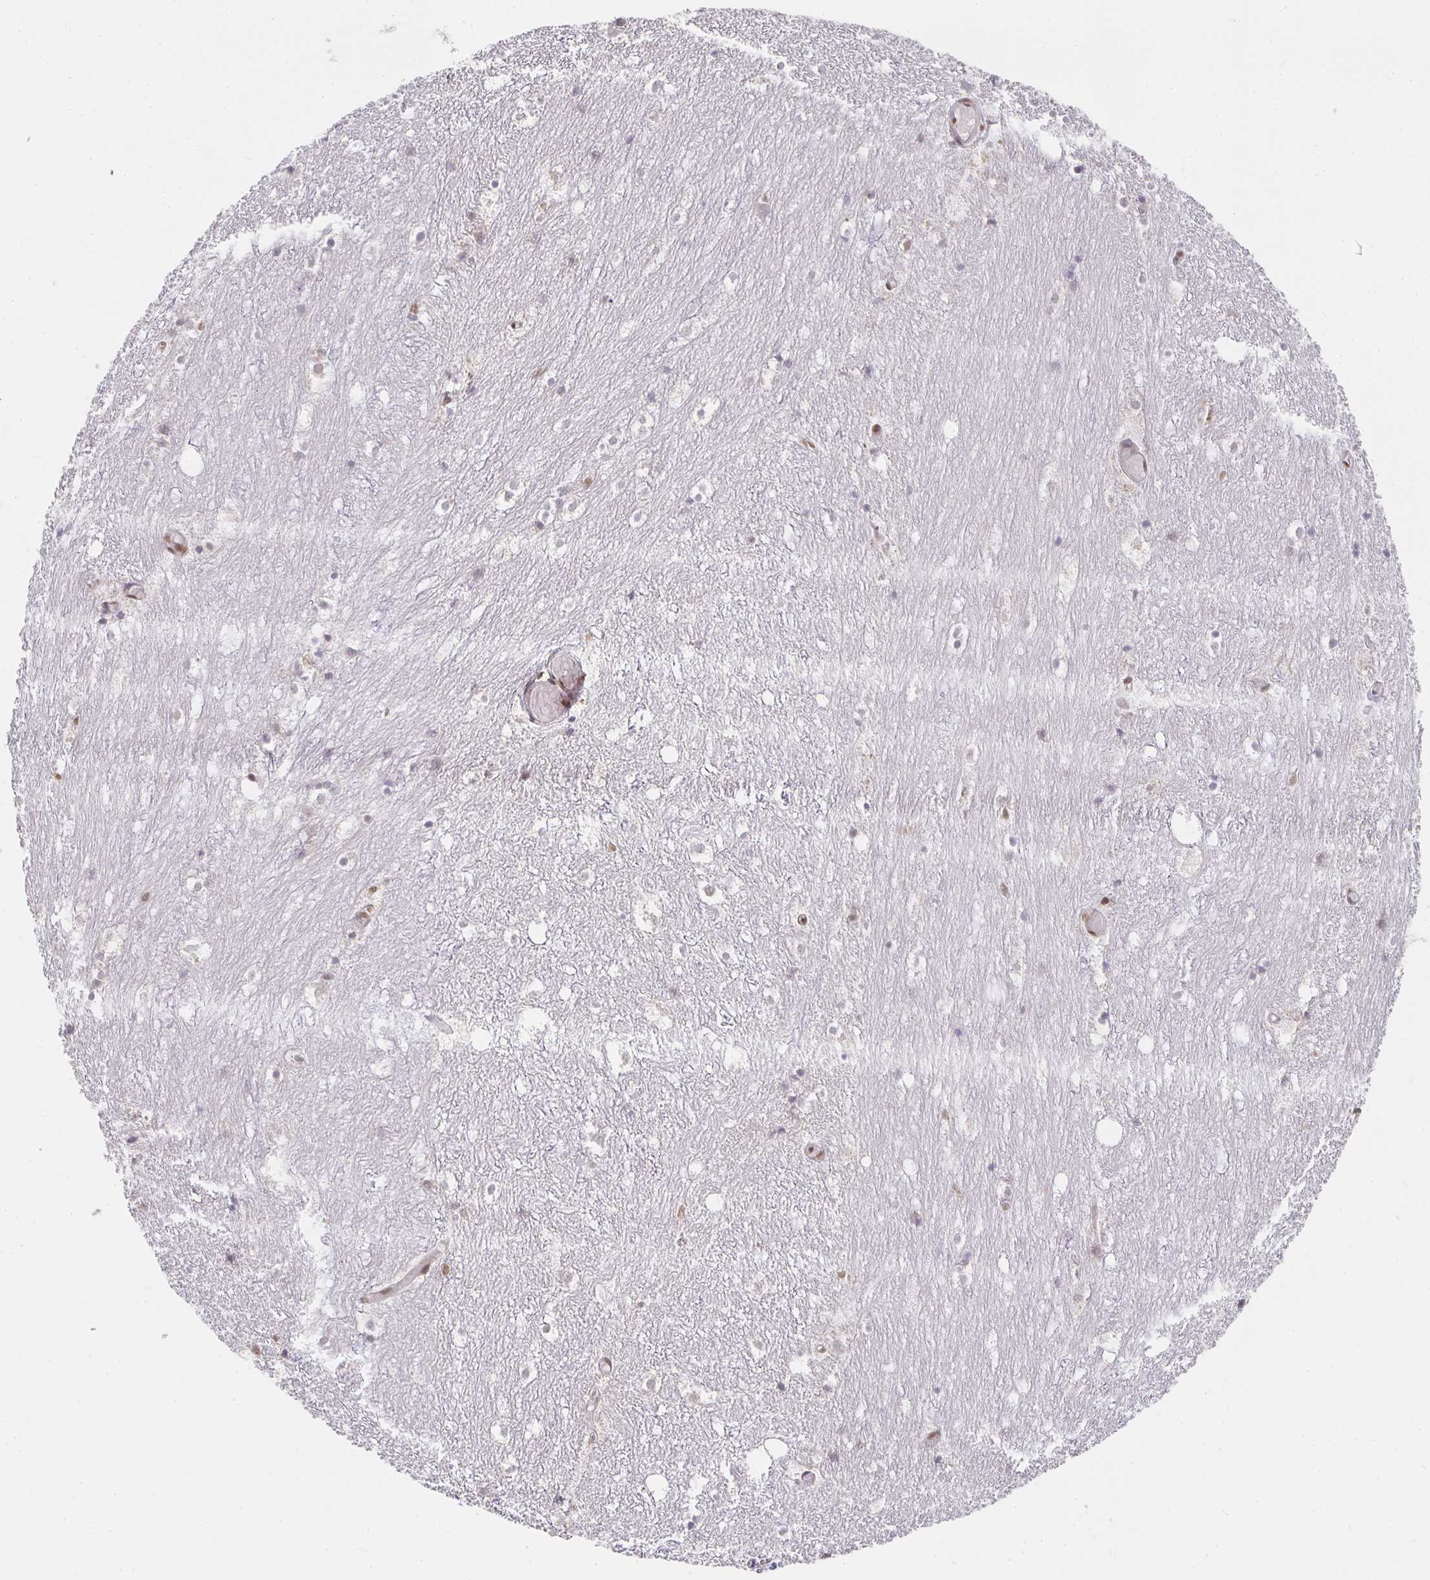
{"staining": {"intensity": "moderate", "quantity": "<25%", "location": "nuclear"}, "tissue": "hippocampus", "cell_type": "Glial cells", "image_type": "normal", "snomed": [{"axis": "morphology", "description": "Normal tissue, NOS"}, {"axis": "topography", "description": "Hippocampus"}], "caption": "About <25% of glial cells in unremarkable hippocampus demonstrate moderate nuclear protein expression as visualized by brown immunohistochemical staining.", "gene": "SMARCA2", "patient": {"sex": "female", "age": 52}}